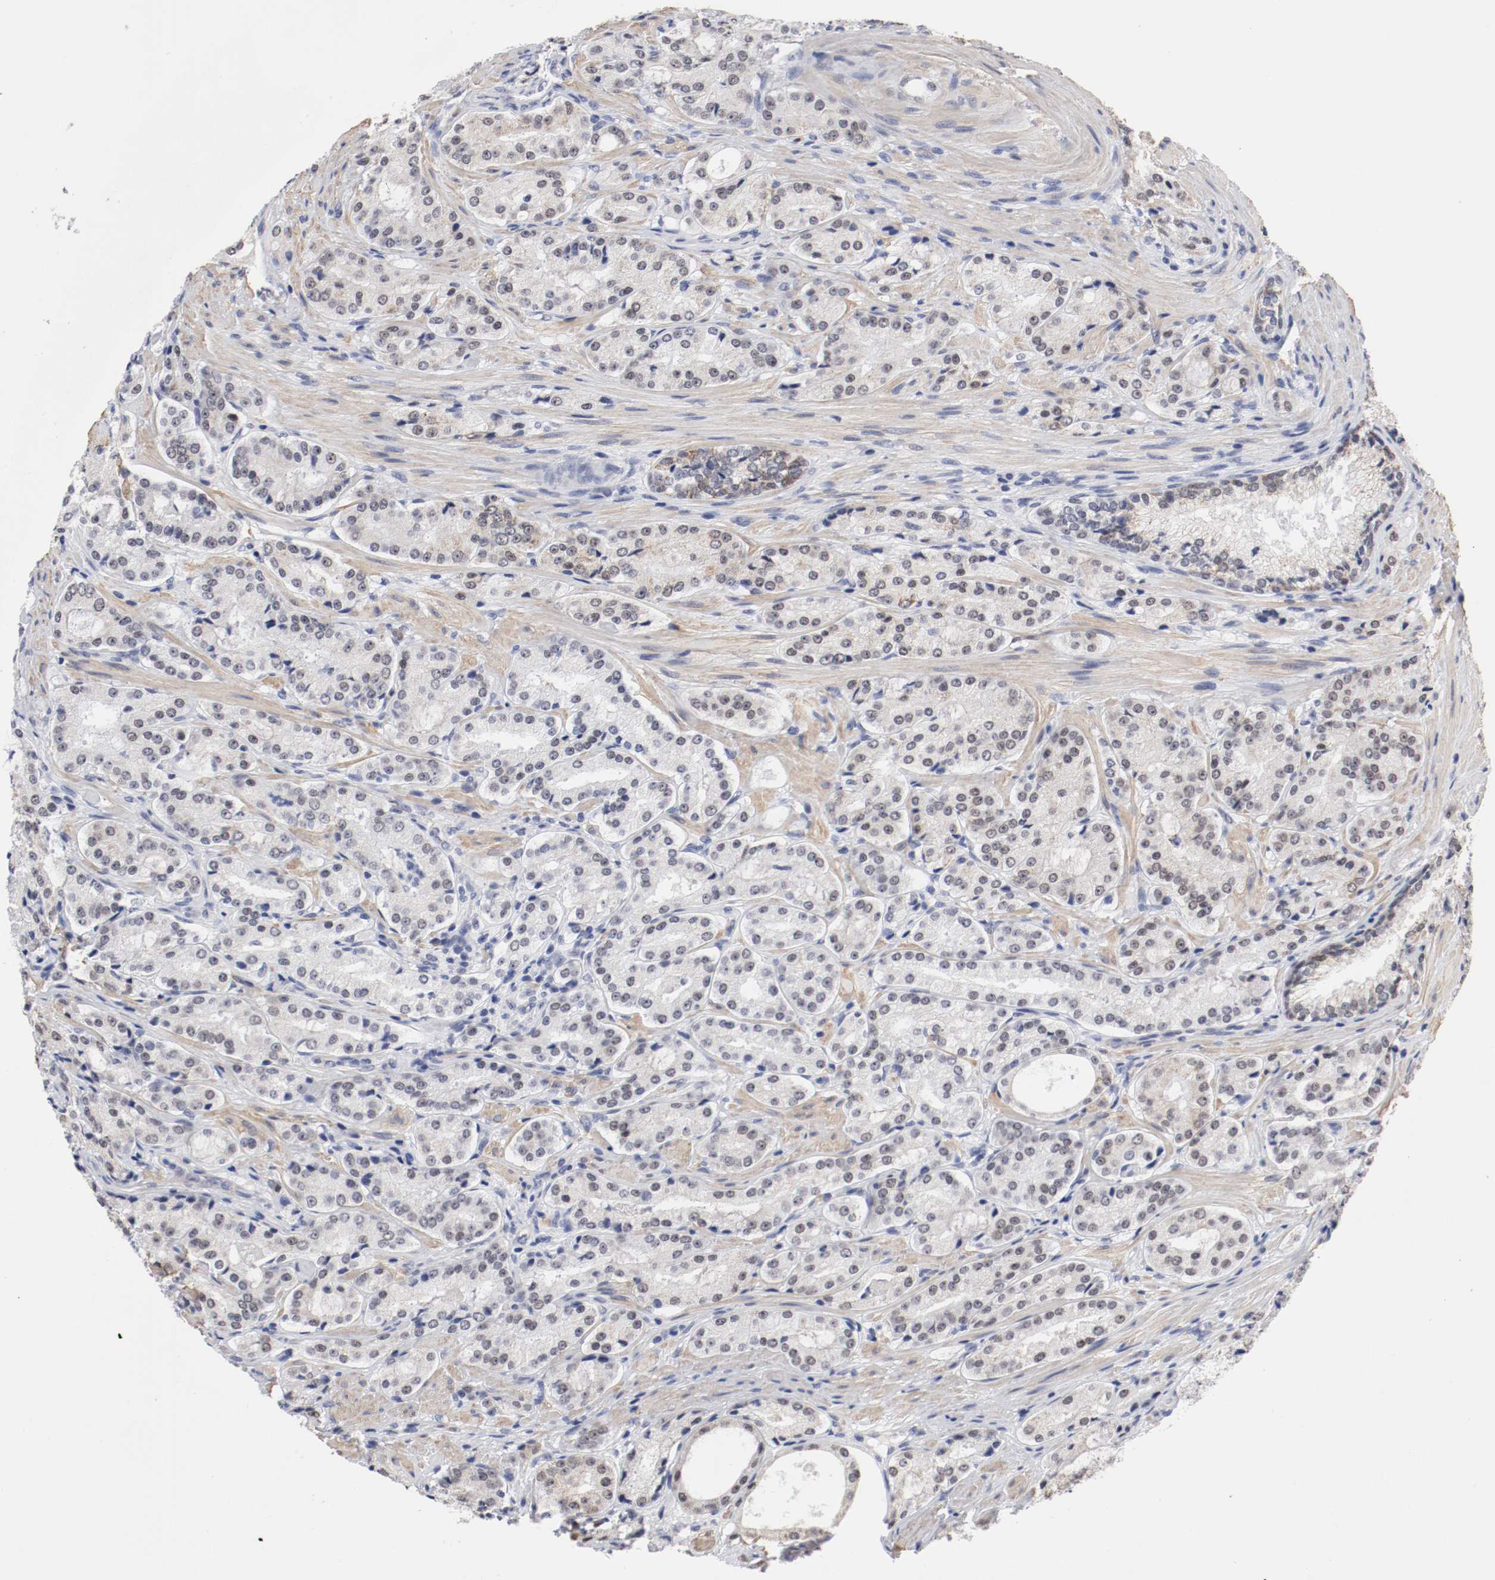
{"staining": {"intensity": "weak", "quantity": "25%-75%", "location": "cytoplasmic/membranous"}, "tissue": "prostate cancer", "cell_type": "Tumor cells", "image_type": "cancer", "snomed": [{"axis": "morphology", "description": "Adenocarcinoma, High grade"}, {"axis": "topography", "description": "Prostate"}], "caption": "Human prostate cancer (adenocarcinoma (high-grade)) stained with a protein marker exhibits weak staining in tumor cells.", "gene": "GRHL2", "patient": {"sex": "male", "age": 72}}